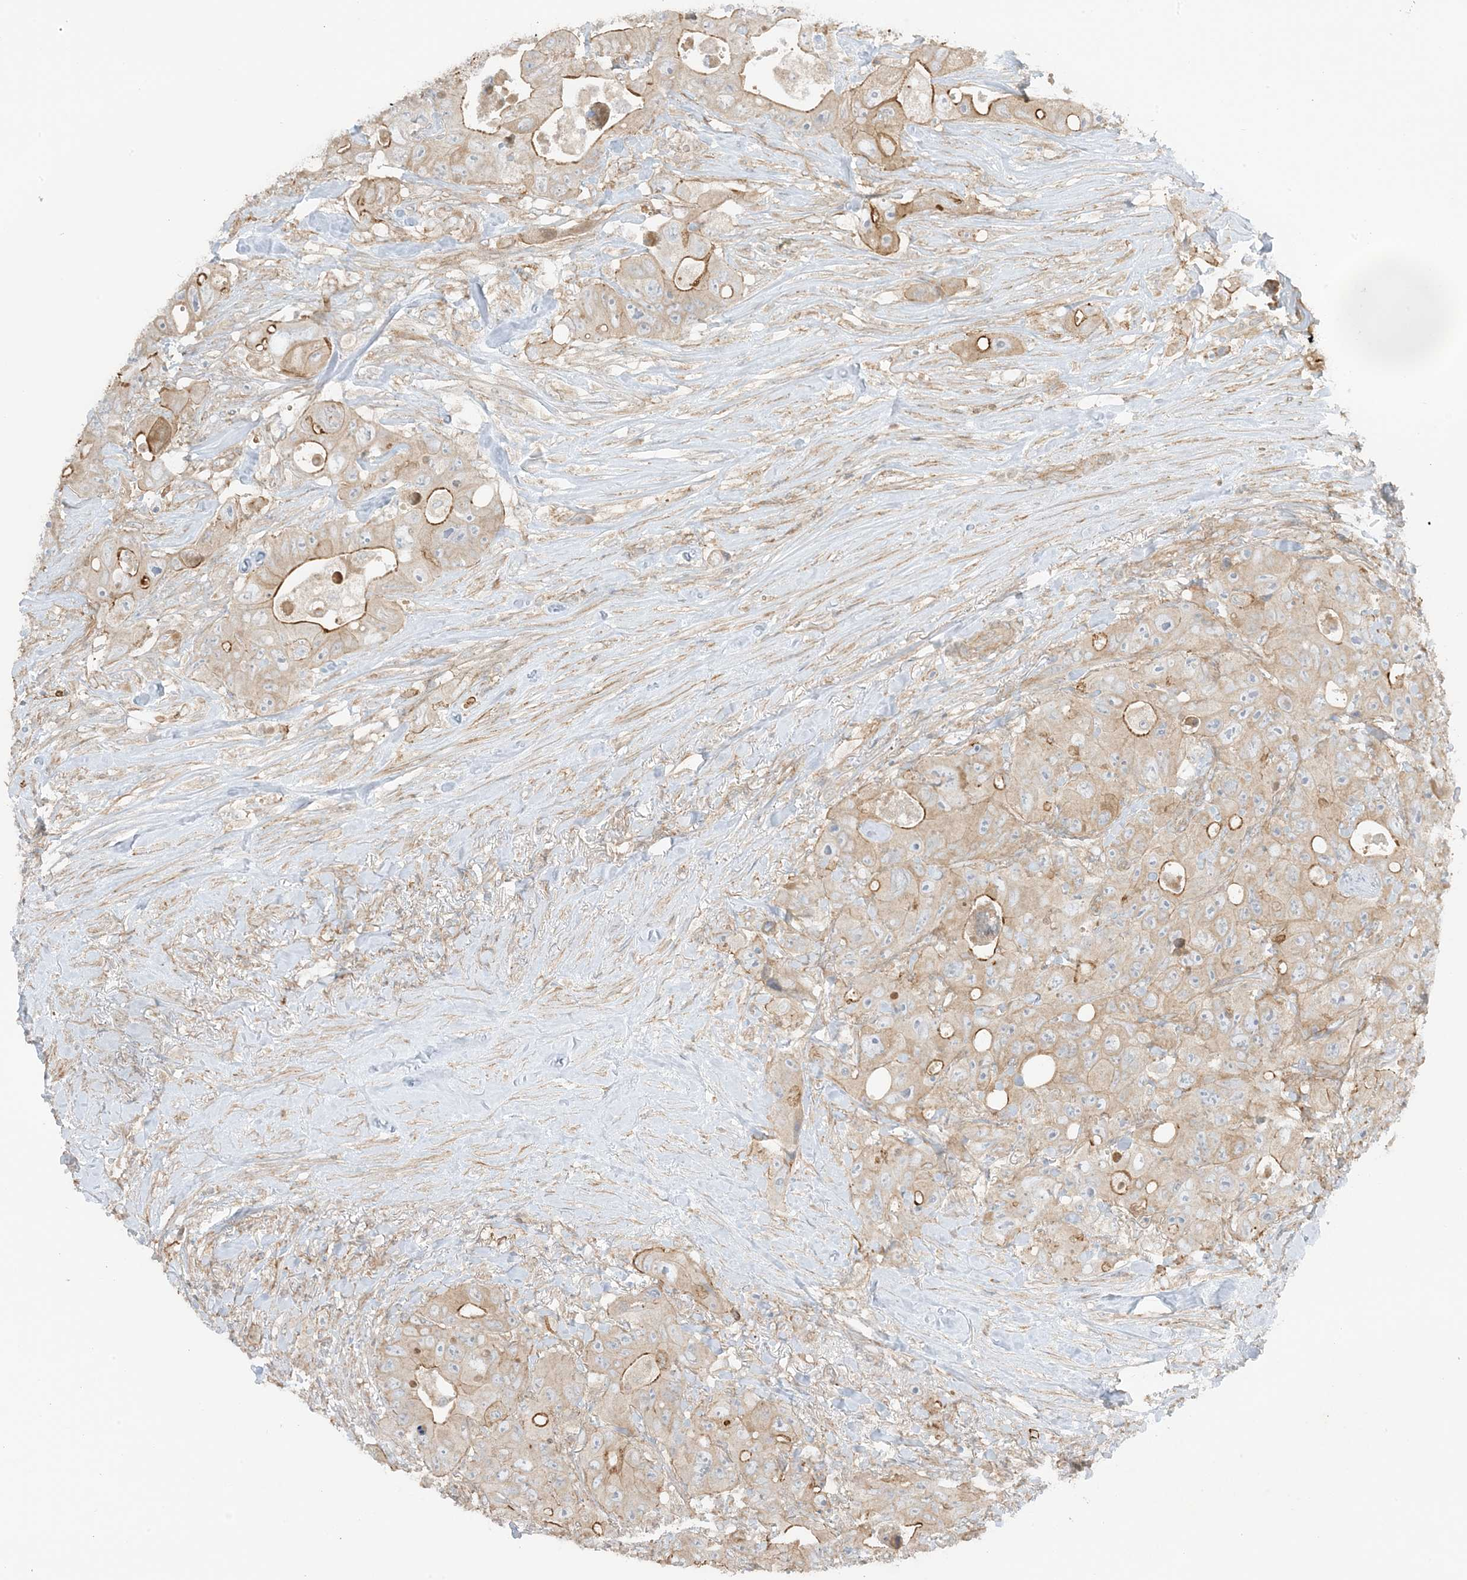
{"staining": {"intensity": "moderate", "quantity": "25%-75%", "location": "cytoplasmic/membranous"}, "tissue": "colorectal cancer", "cell_type": "Tumor cells", "image_type": "cancer", "snomed": [{"axis": "morphology", "description": "Adenocarcinoma, NOS"}, {"axis": "topography", "description": "Colon"}], "caption": "Colorectal cancer stained for a protein exhibits moderate cytoplasmic/membranous positivity in tumor cells.", "gene": "SLC25A12", "patient": {"sex": "female", "age": 46}}